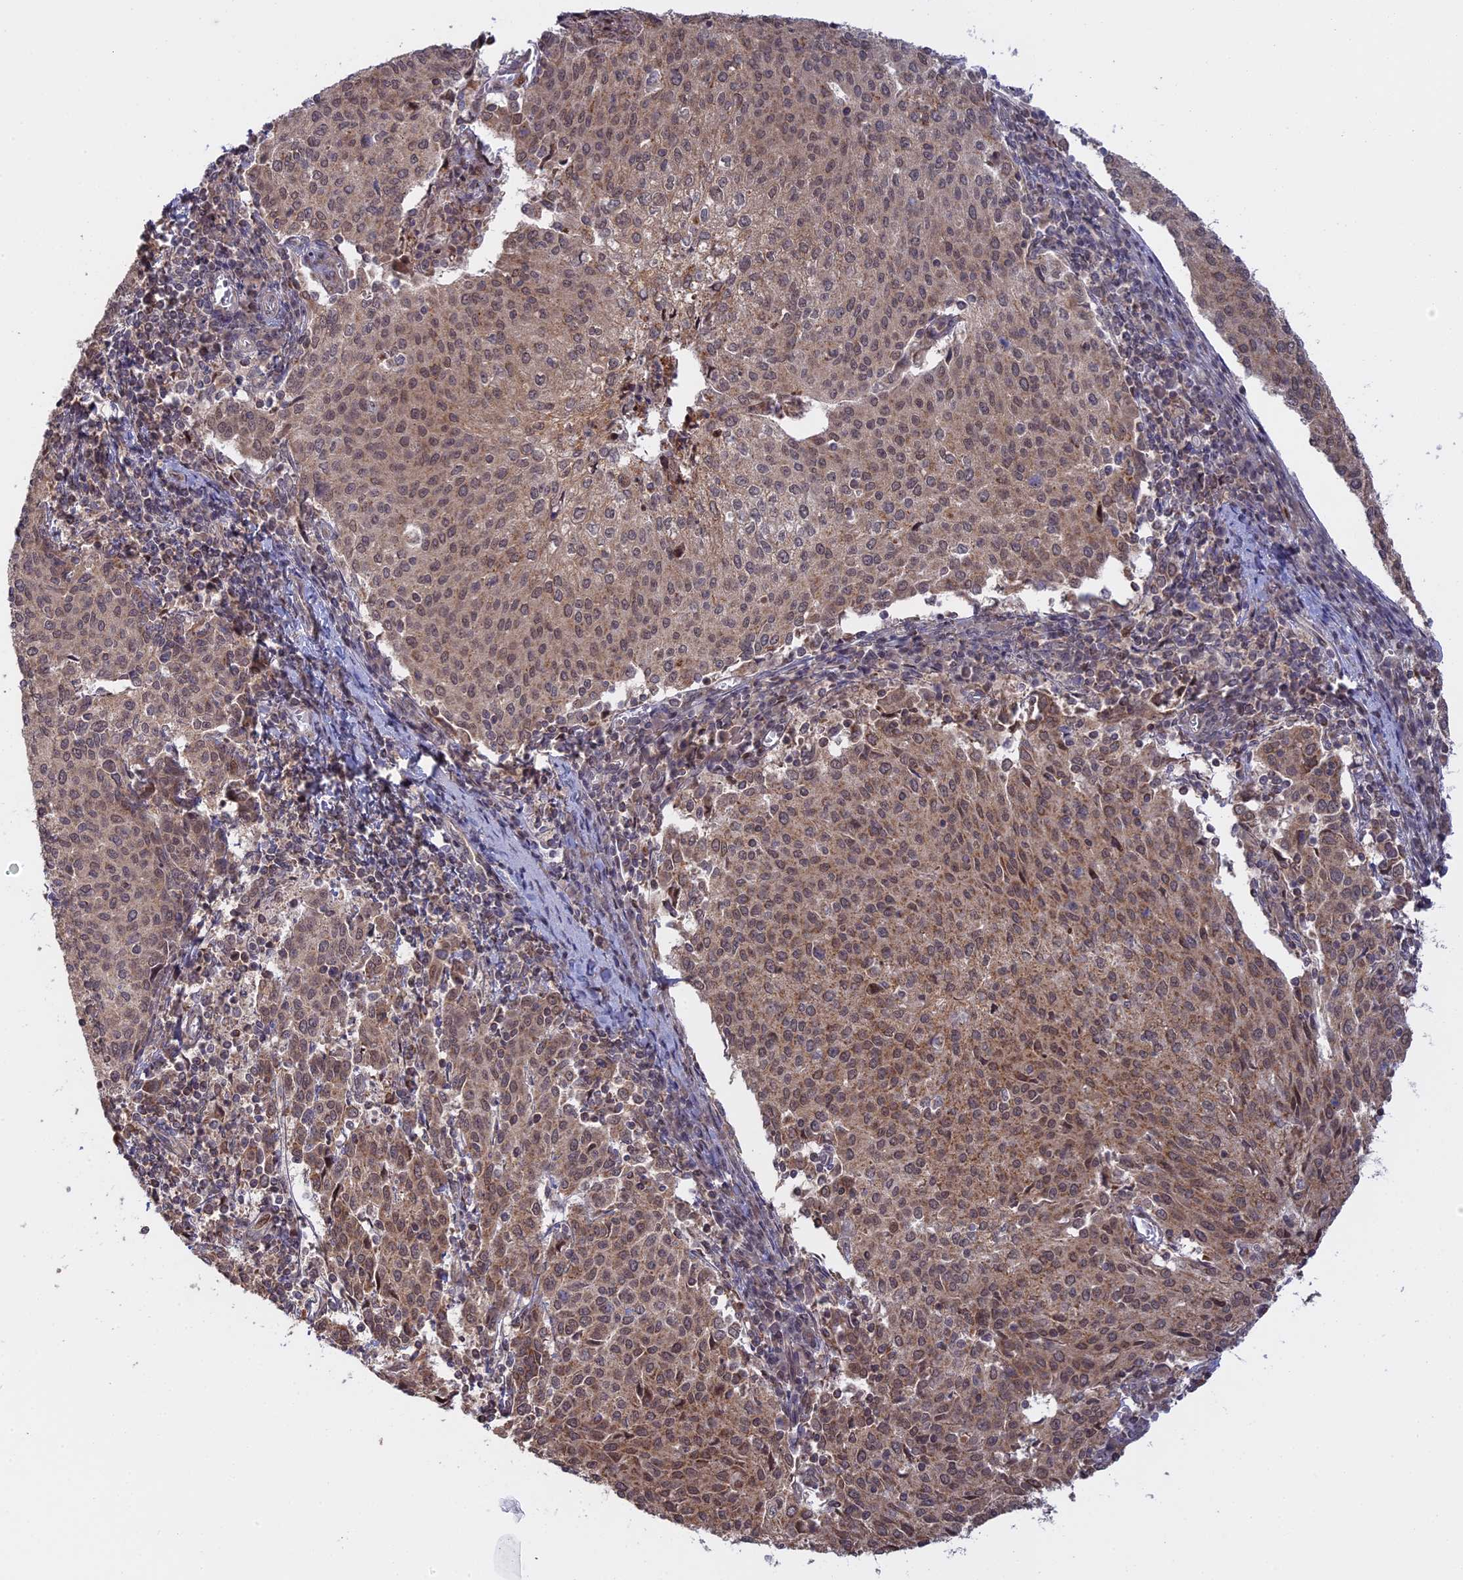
{"staining": {"intensity": "moderate", "quantity": ">75%", "location": "cytoplasmic/membranous,nuclear"}, "tissue": "cervical cancer", "cell_type": "Tumor cells", "image_type": "cancer", "snomed": [{"axis": "morphology", "description": "Squamous cell carcinoma, NOS"}, {"axis": "topography", "description": "Cervix"}], "caption": "Human cervical cancer (squamous cell carcinoma) stained with a brown dye shows moderate cytoplasmic/membranous and nuclear positive positivity in approximately >75% of tumor cells.", "gene": "GSKIP", "patient": {"sex": "female", "age": 46}}